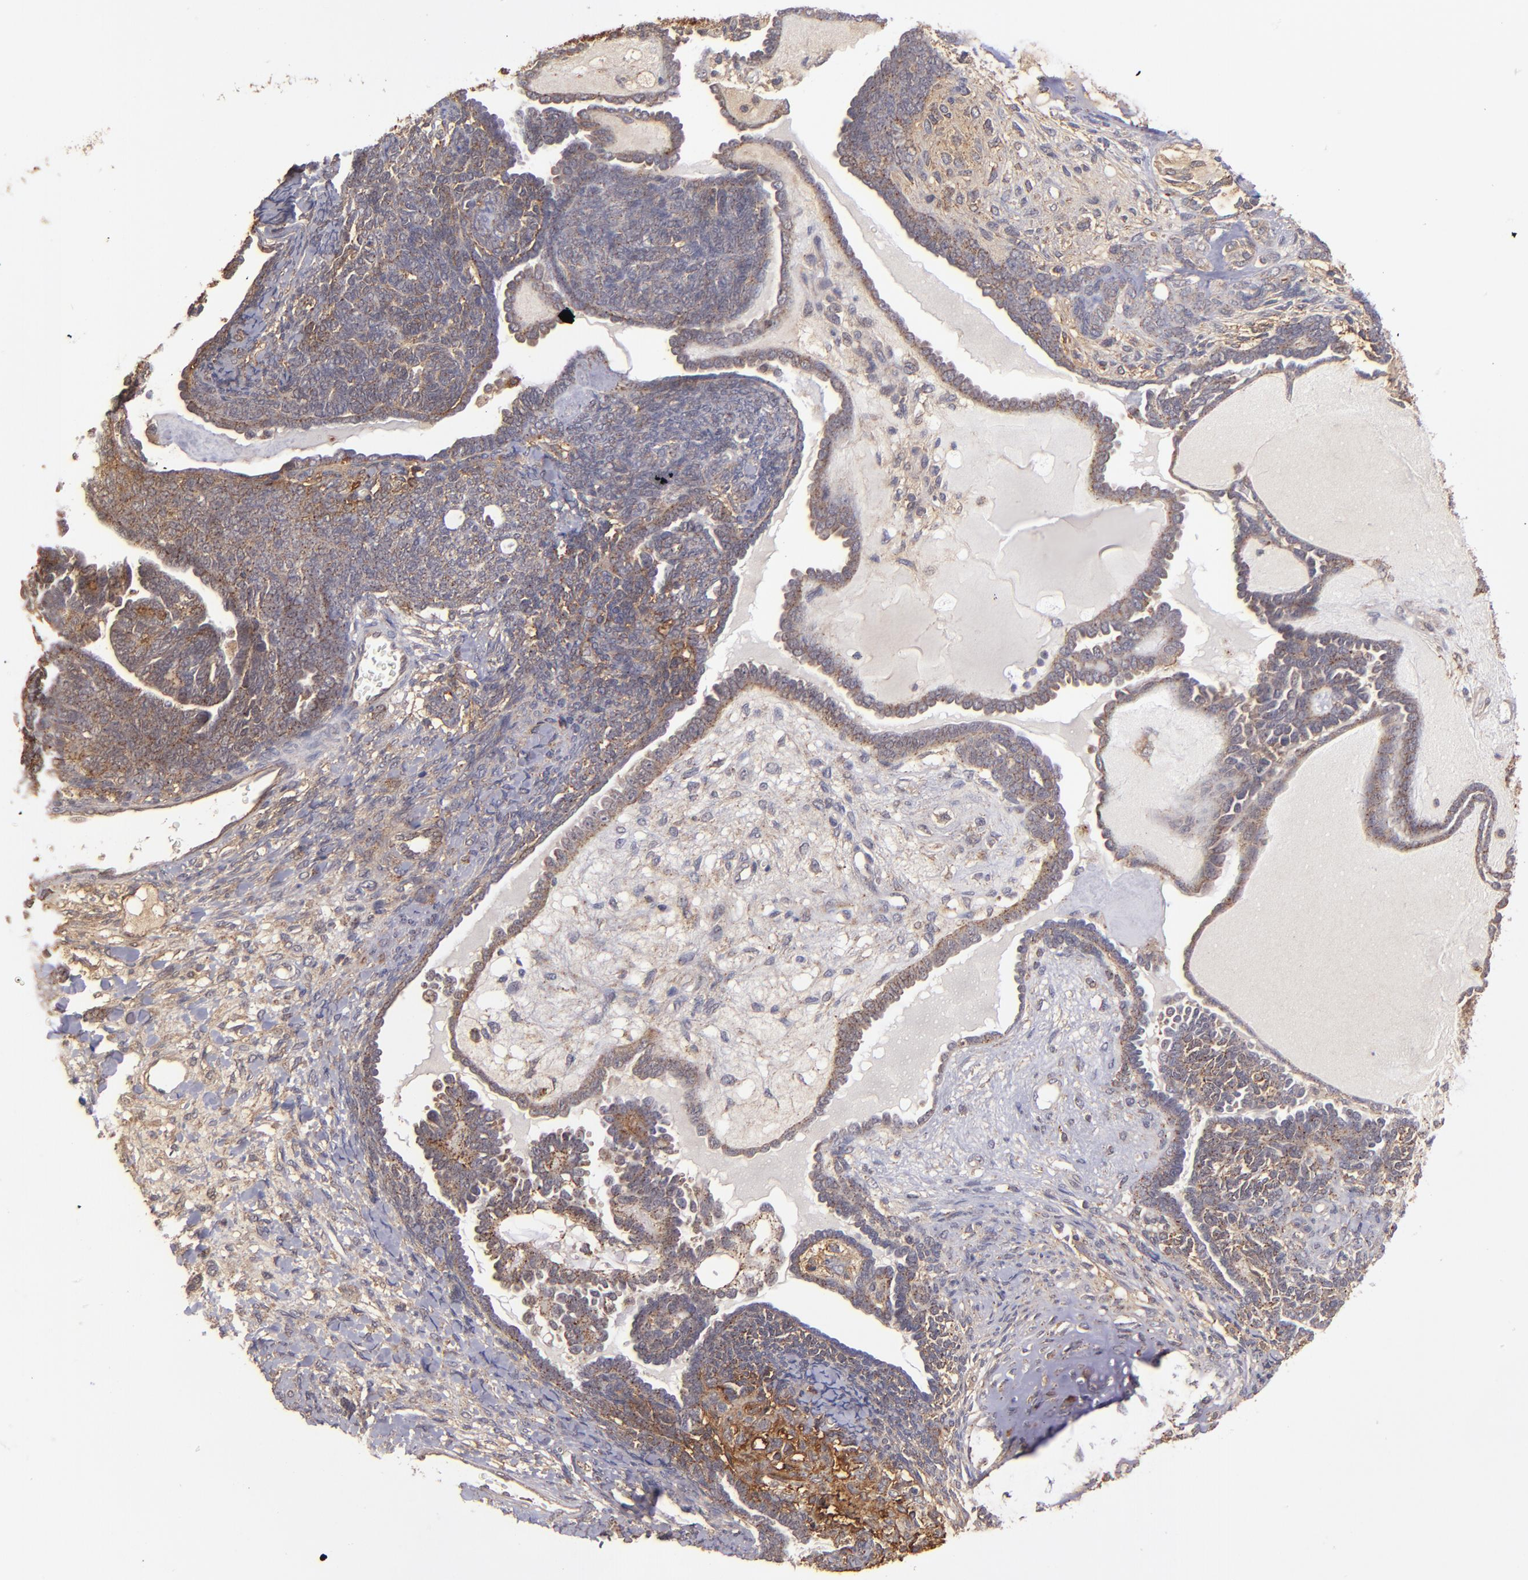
{"staining": {"intensity": "moderate", "quantity": ">75%", "location": "cytoplasmic/membranous"}, "tissue": "endometrial cancer", "cell_type": "Tumor cells", "image_type": "cancer", "snomed": [{"axis": "morphology", "description": "Neoplasm, malignant, NOS"}, {"axis": "topography", "description": "Endometrium"}], "caption": "Tumor cells display moderate cytoplasmic/membranous expression in approximately >75% of cells in endometrial cancer.", "gene": "ZFYVE1", "patient": {"sex": "female", "age": 74}}